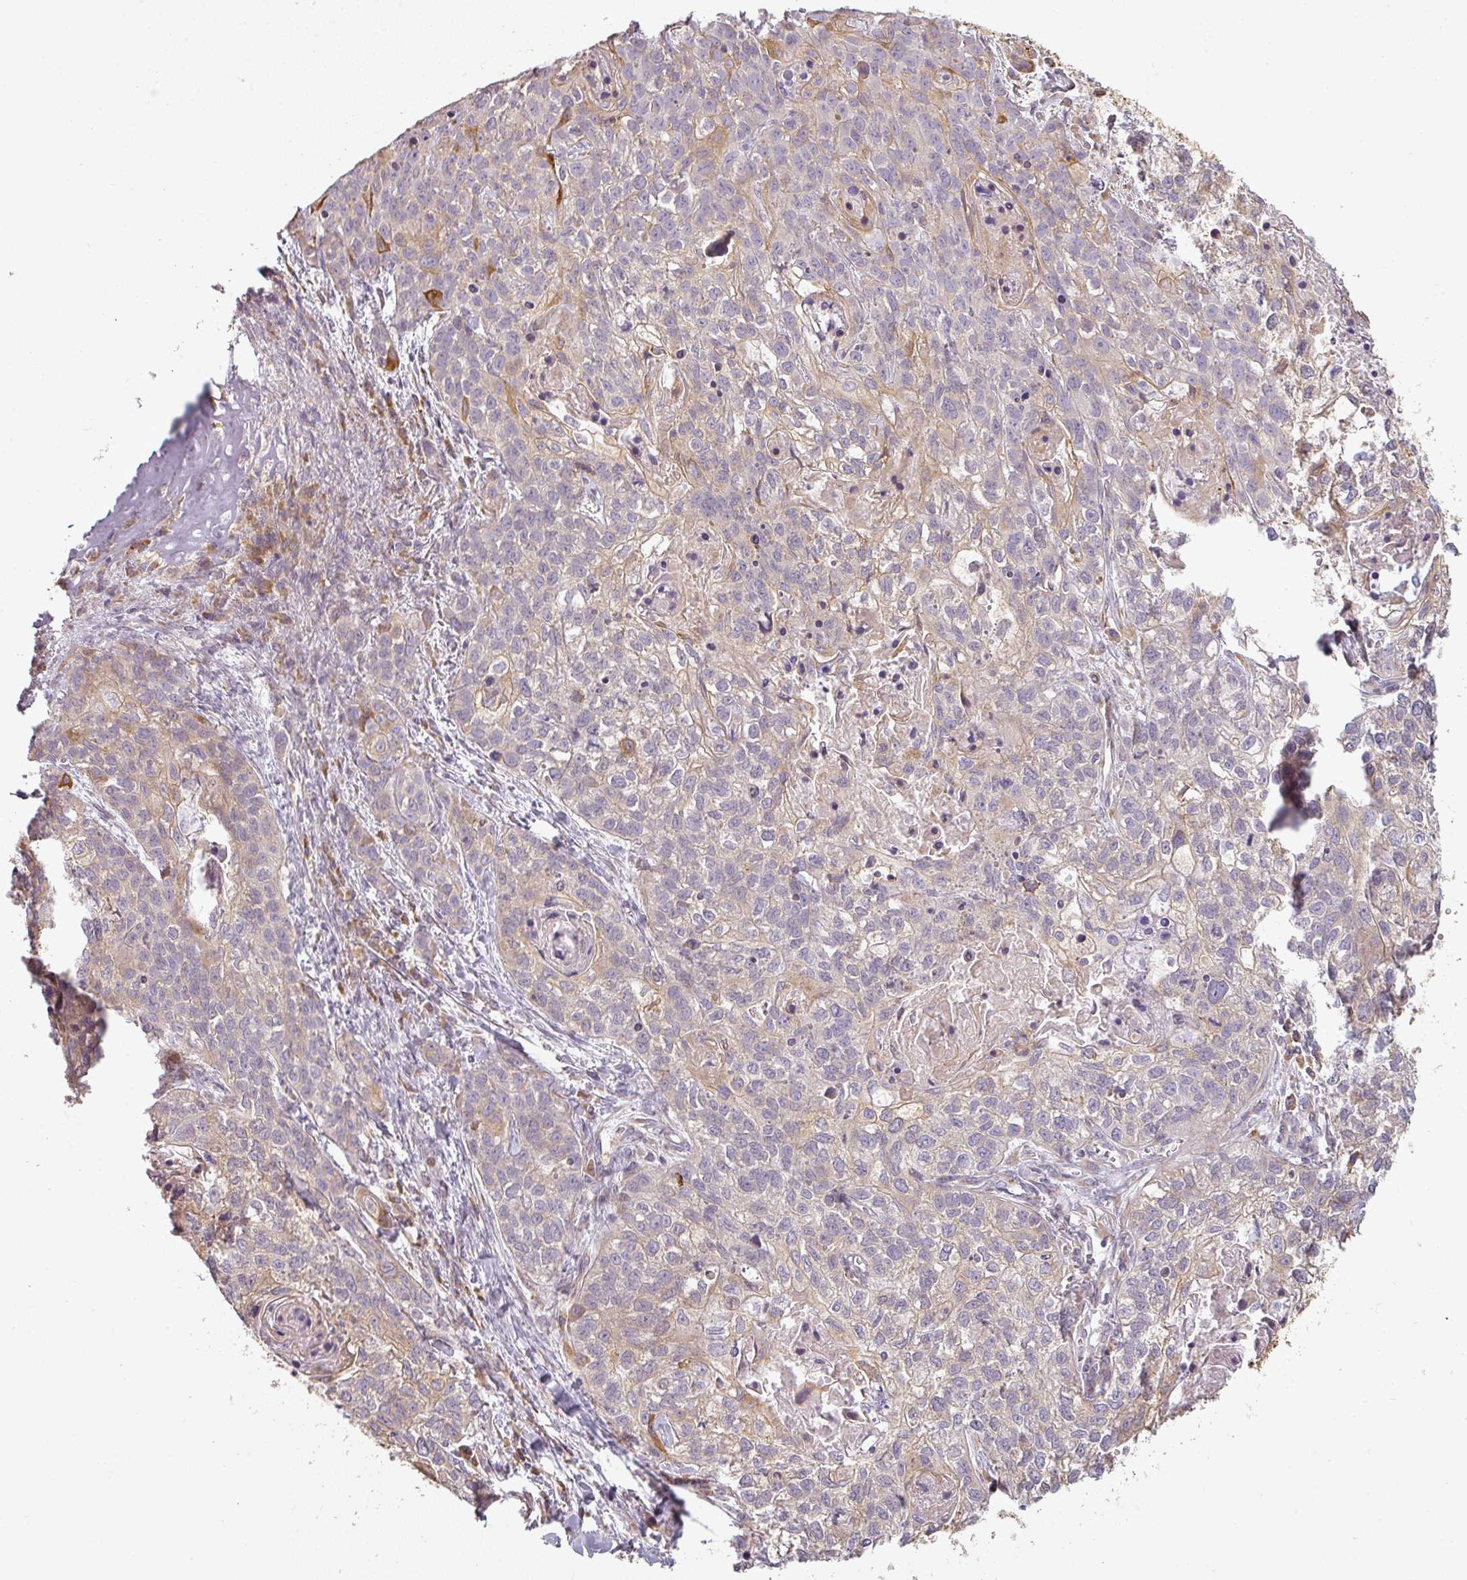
{"staining": {"intensity": "weak", "quantity": "<25%", "location": "cytoplasmic/membranous"}, "tissue": "lung cancer", "cell_type": "Tumor cells", "image_type": "cancer", "snomed": [{"axis": "morphology", "description": "Squamous cell carcinoma, NOS"}, {"axis": "topography", "description": "Lung"}], "caption": "Tumor cells are negative for protein expression in human lung cancer (squamous cell carcinoma).", "gene": "CCDC144A", "patient": {"sex": "male", "age": 74}}